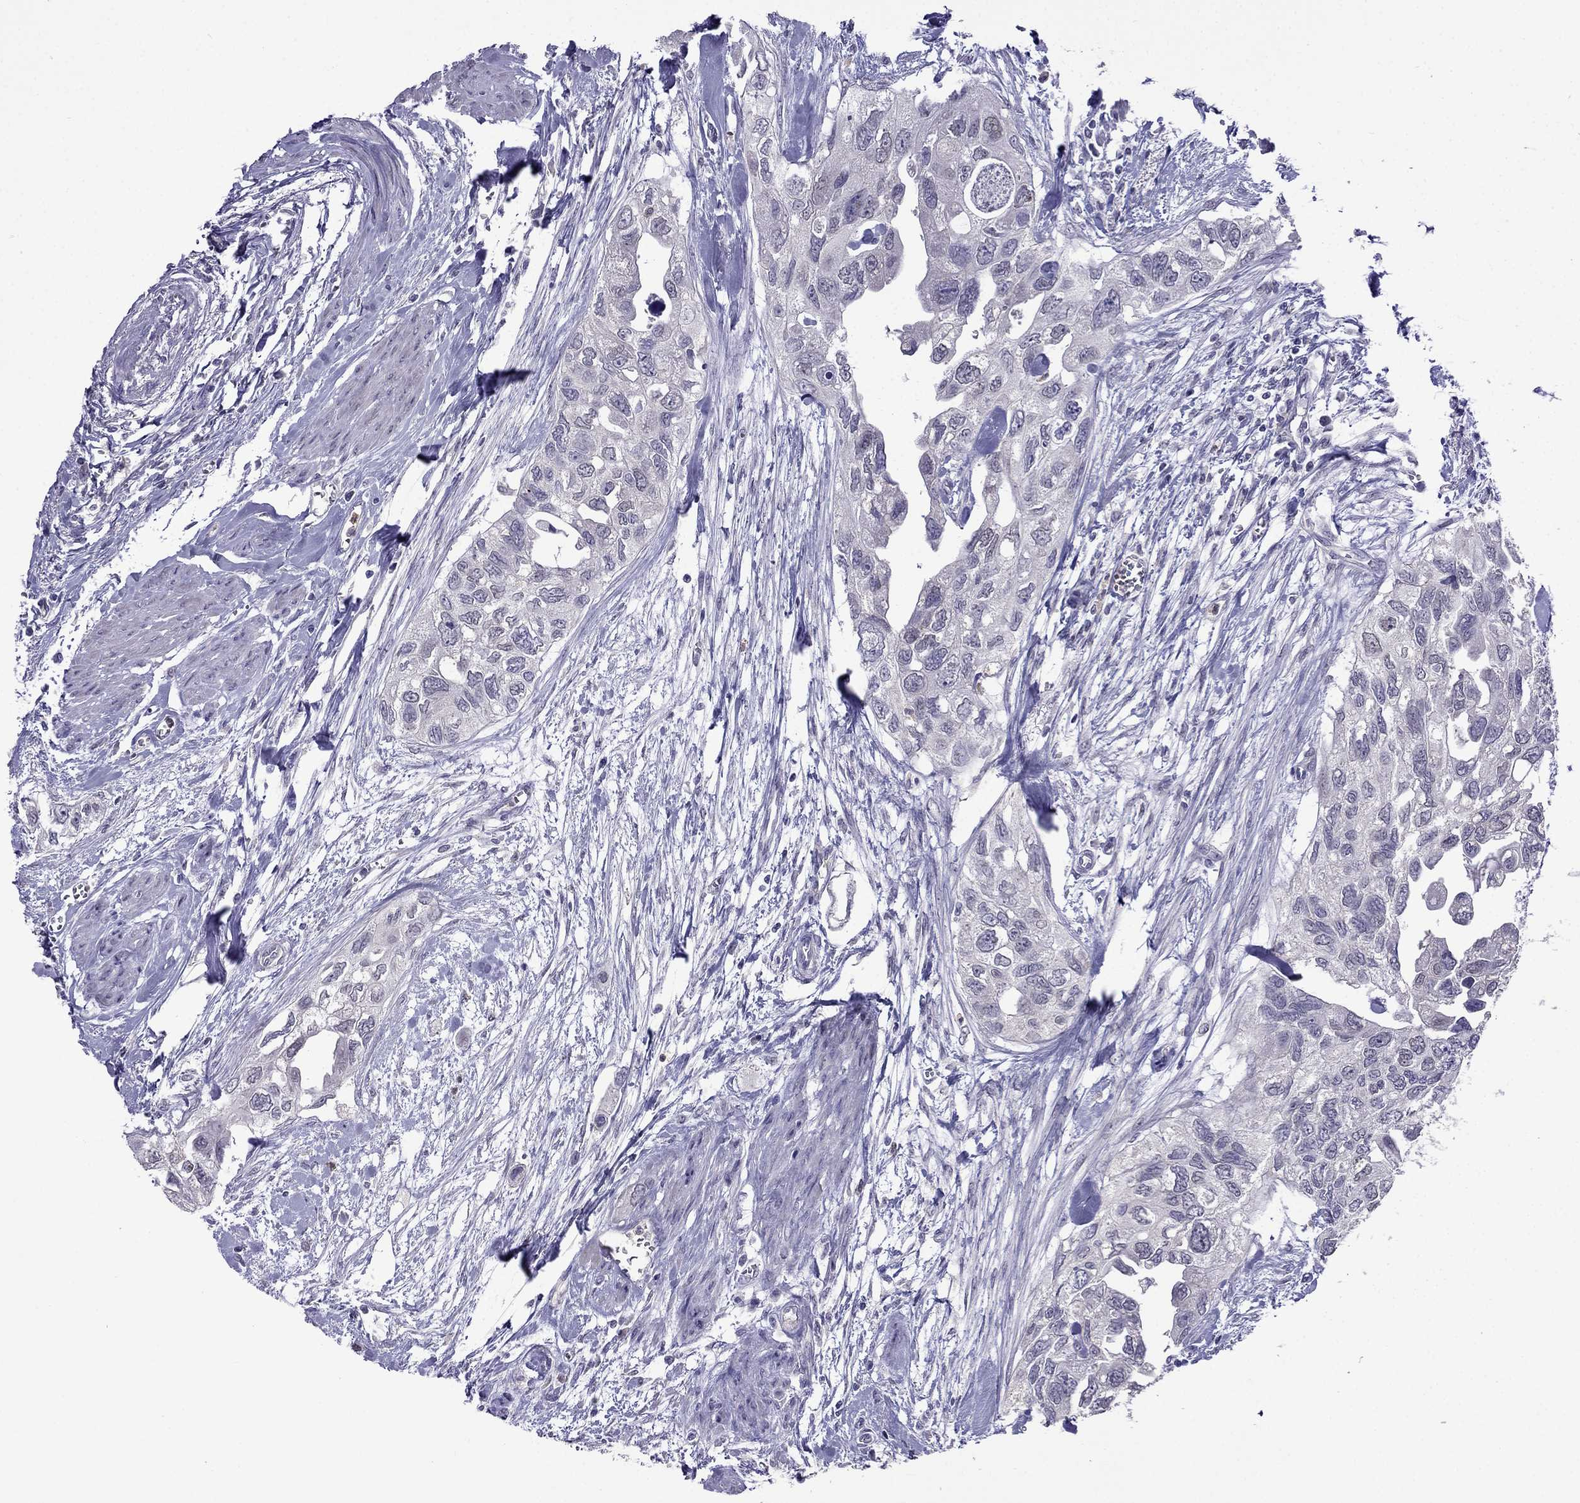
{"staining": {"intensity": "negative", "quantity": "none", "location": "none"}, "tissue": "urothelial cancer", "cell_type": "Tumor cells", "image_type": "cancer", "snomed": [{"axis": "morphology", "description": "Urothelial carcinoma, High grade"}, {"axis": "topography", "description": "Urinary bladder"}], "caption": "Immunohistochemical staining of urothelial carcinoma (high-grade) demonstrates no significant expression in tumor cells.", "gene": "AQP9", "patient": {"sex": "male", "age": 59}}